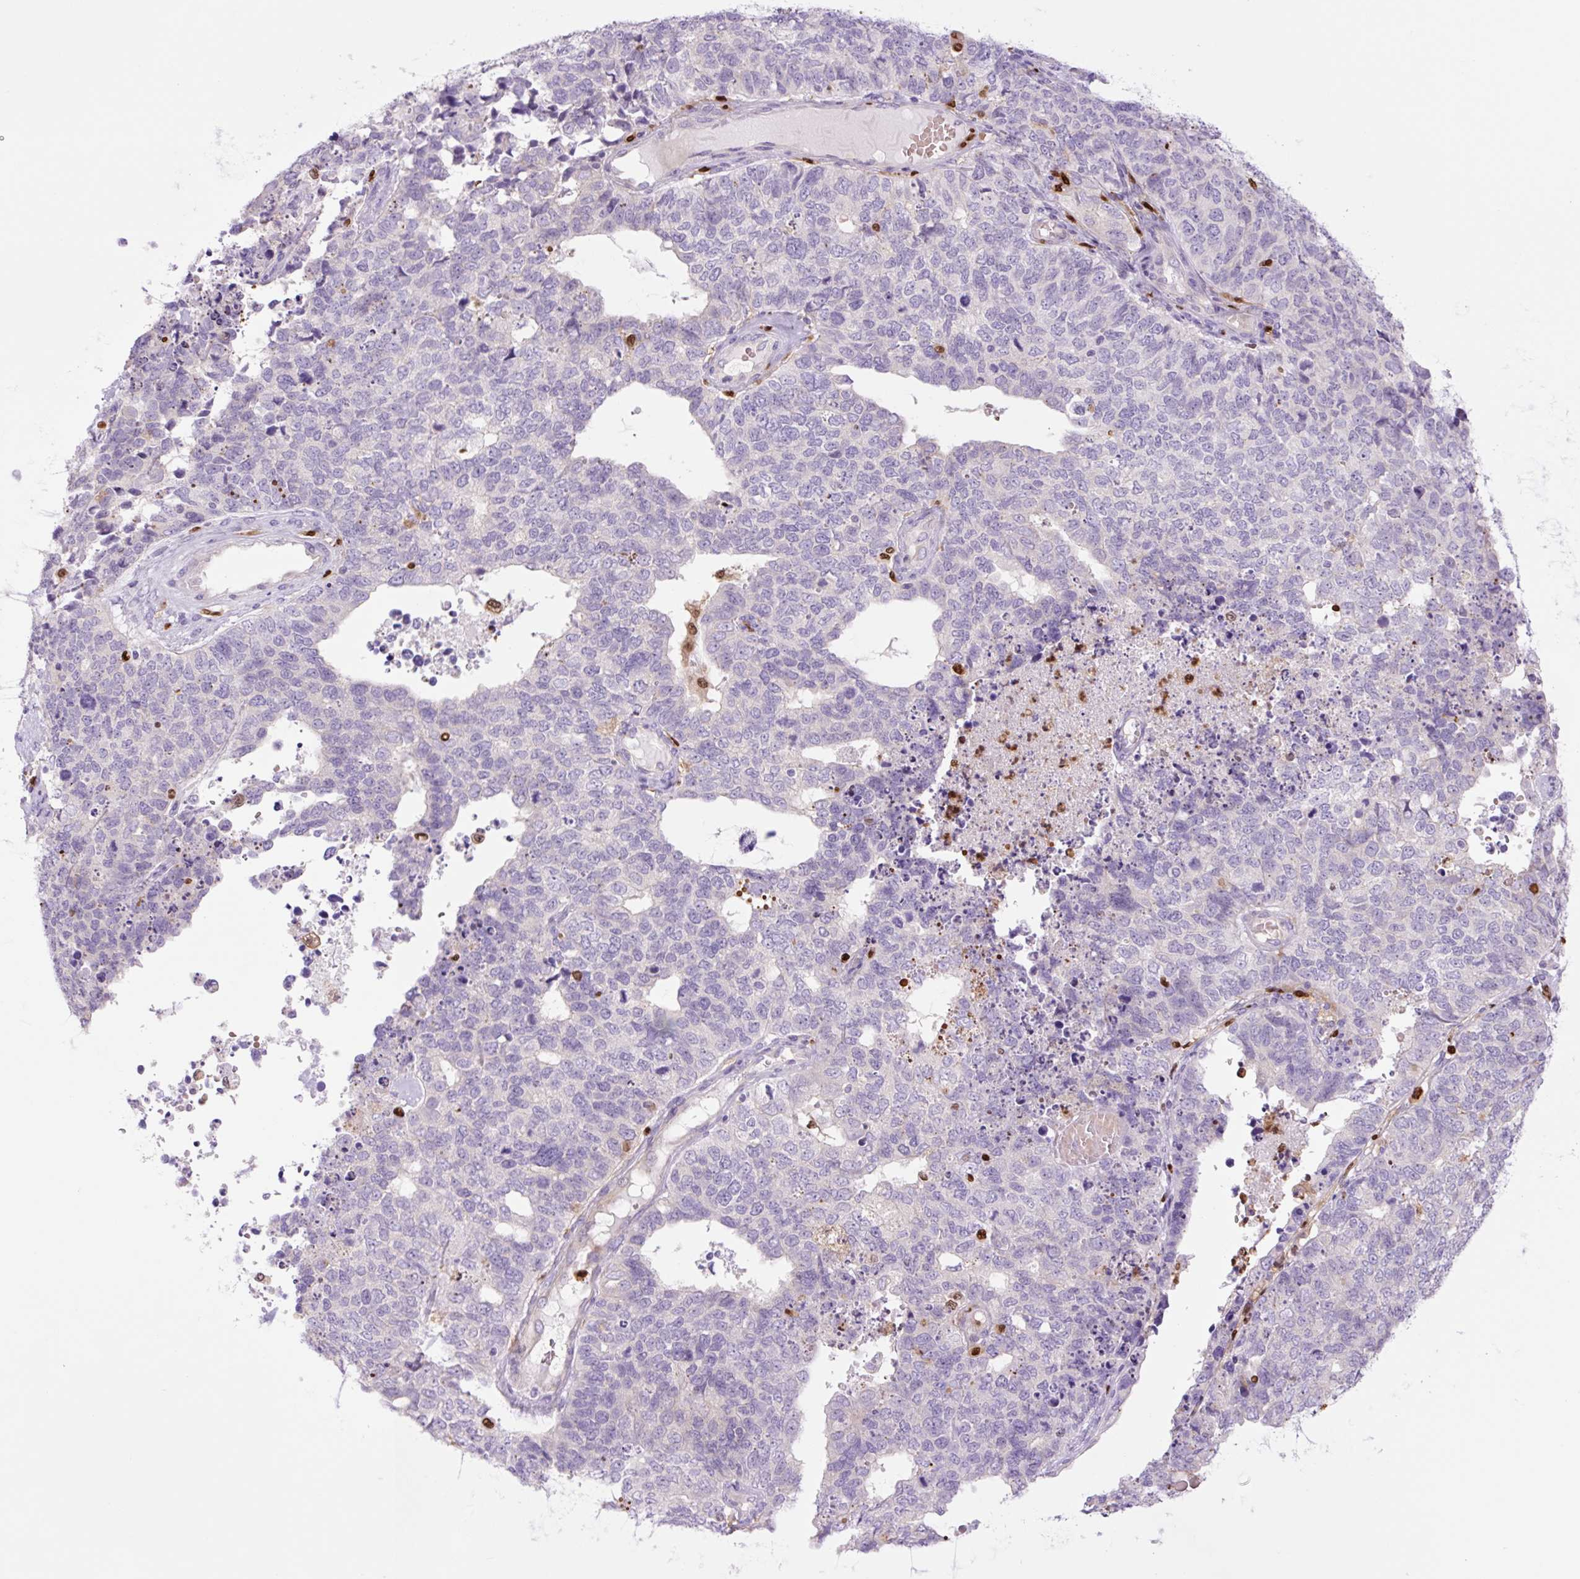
{"staining": {"intensity": "negative", "quantity": "none", "location": "none"}, "tissue": "cervical cancer", "cell_type": "Tumor cells", "image_type": "cancer", "snomed": [{"axis": "morphology", "description": "Squamous cell carcinoma, NOS"}, {"axis": "topography", "description": "Cervix"}], "caption": "This image is of cervical squamous cell carcinoma stained with immunohistochemistry to label a protein in brown with the nuclei are counter-stained blue. There is no staining in tumor cells.", "gene": "SPI1", "patient": {"sex": "female", "age": 63}}